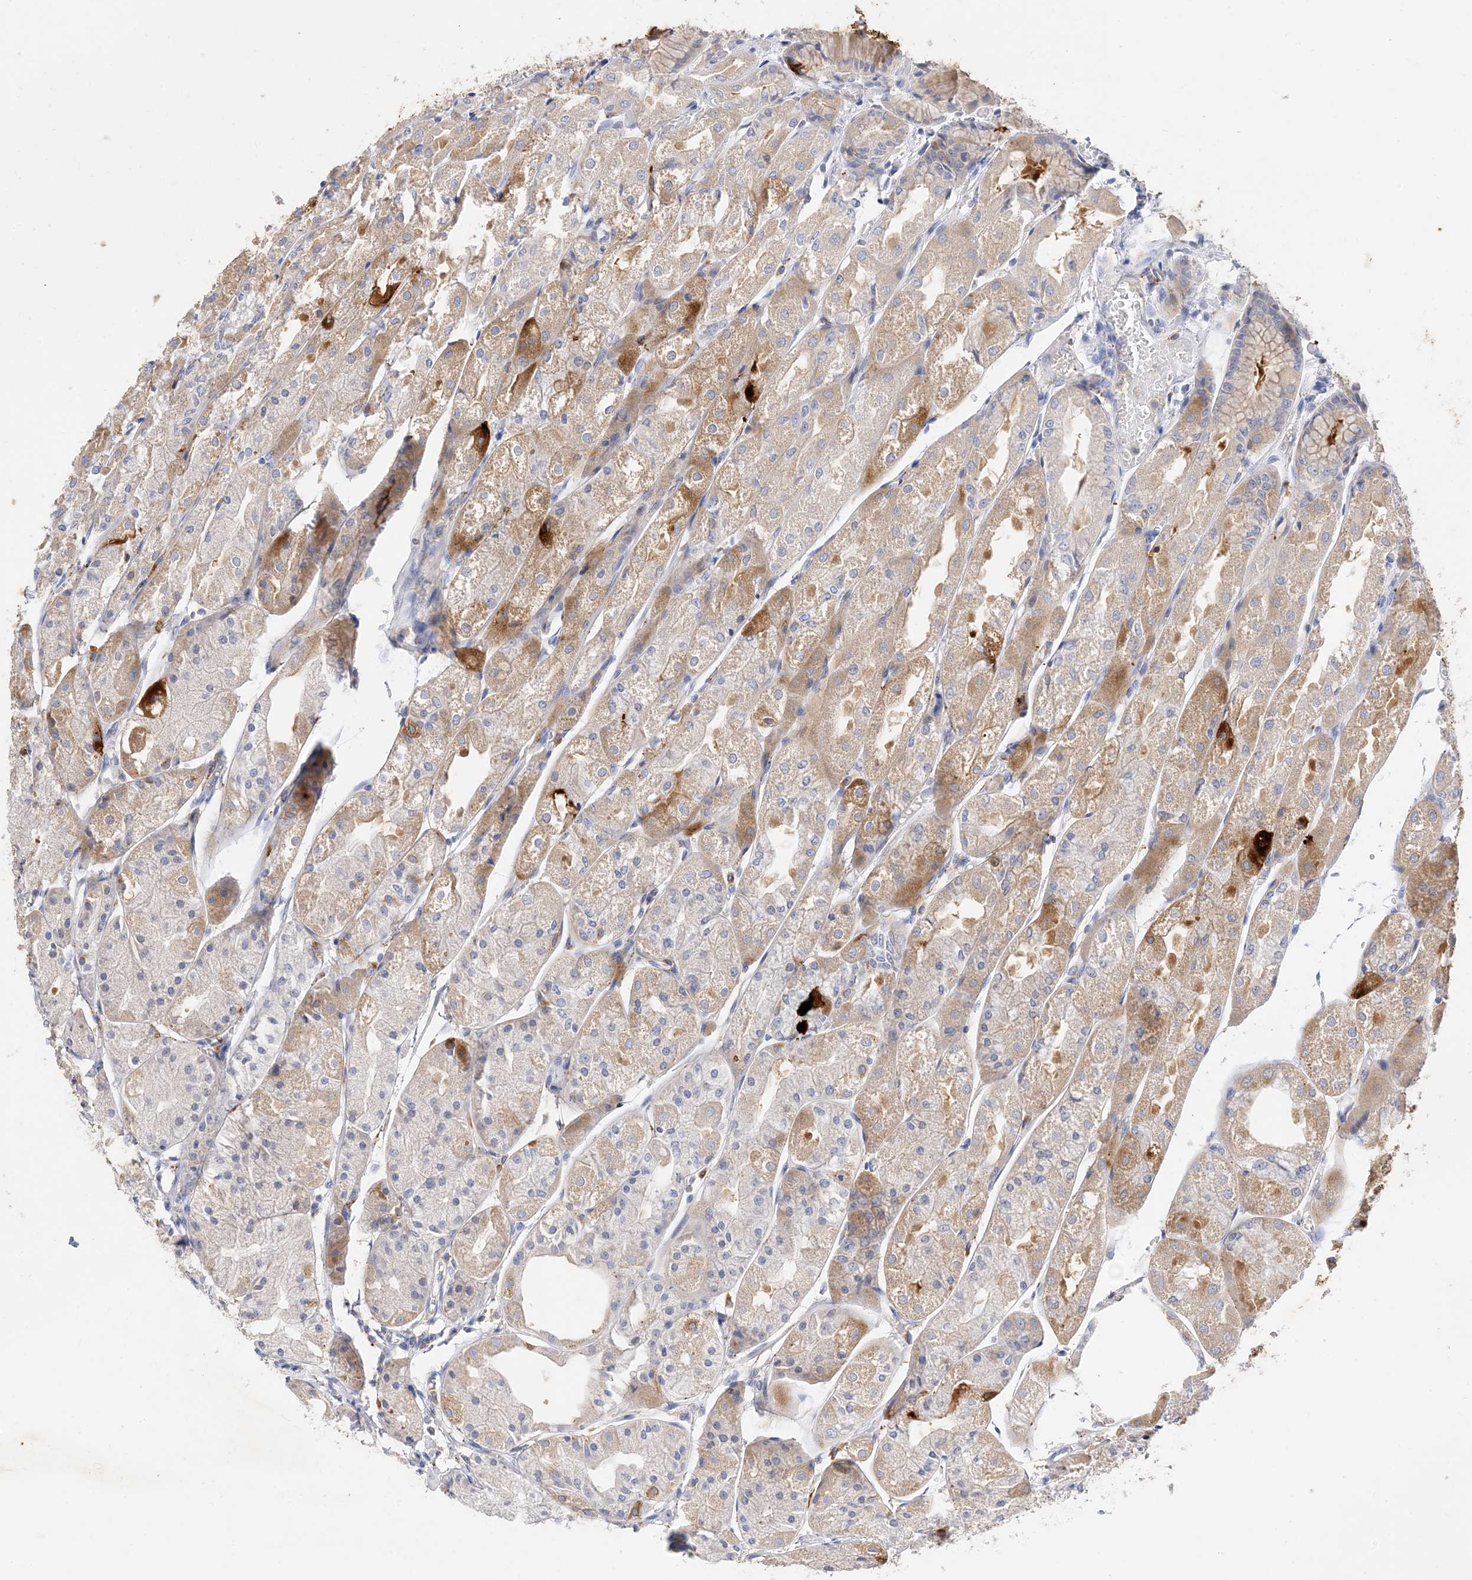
{"staining": {"intensity": "moderate", "quantity": "25%-75%", "location": "cytoplasmic/membranous"}, "tissue": "stomach", "cell_type": "Glandular cells", "image_type": "normal", "snomed": [{"axis": "morphology", "description": "Normal tissue, NOS"}, {"axis": "topography", "description": "Stomach, upper"}], "caption": "Protein staining of benign stomach reveals moderate cytoplasmic/membranous staining in about 25%-75% of glandular cells.", "gene": "ARV1", "patient": {"sex": "male", "age": 72}}